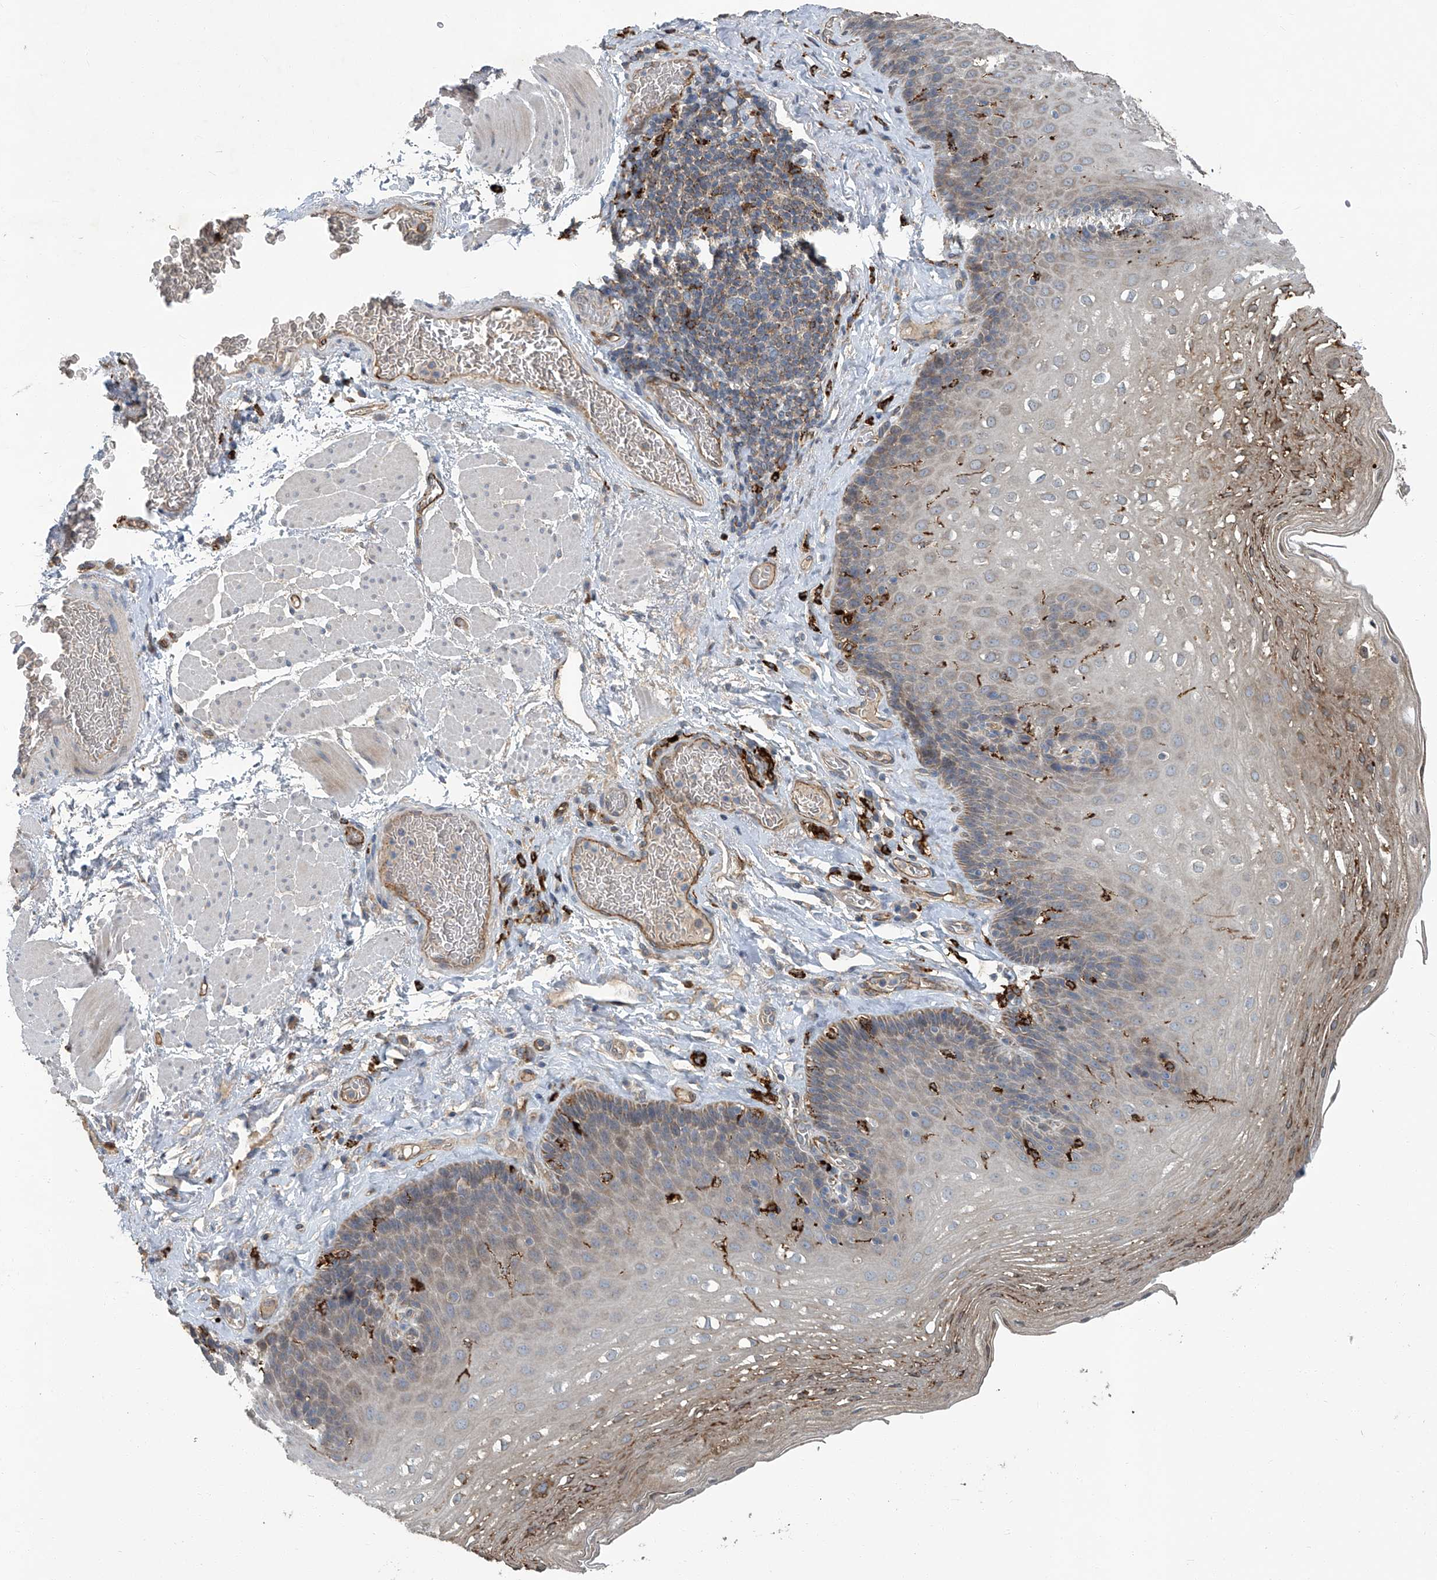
{"staining": {"intensity": "strong", "quantity": "<25%", "location": "cytoplasmic/membranous"}, "tissue": "esophagus", "cell_type": "Squamous epithelial cells", "image_type": "normal", "snomed": [{"axis": "morphology", "description": "Normal tissue, NOS"}, {"axis": "topography", "description": "Esophagus"}], "caption": "This is an image of IHC staining of normal esophagus, which shows strong staining in the cytoplasmic/membranous of squamous epithelial cells.", "gene": "FAM167A", "patient": {"sex": "female", "age": 66}}